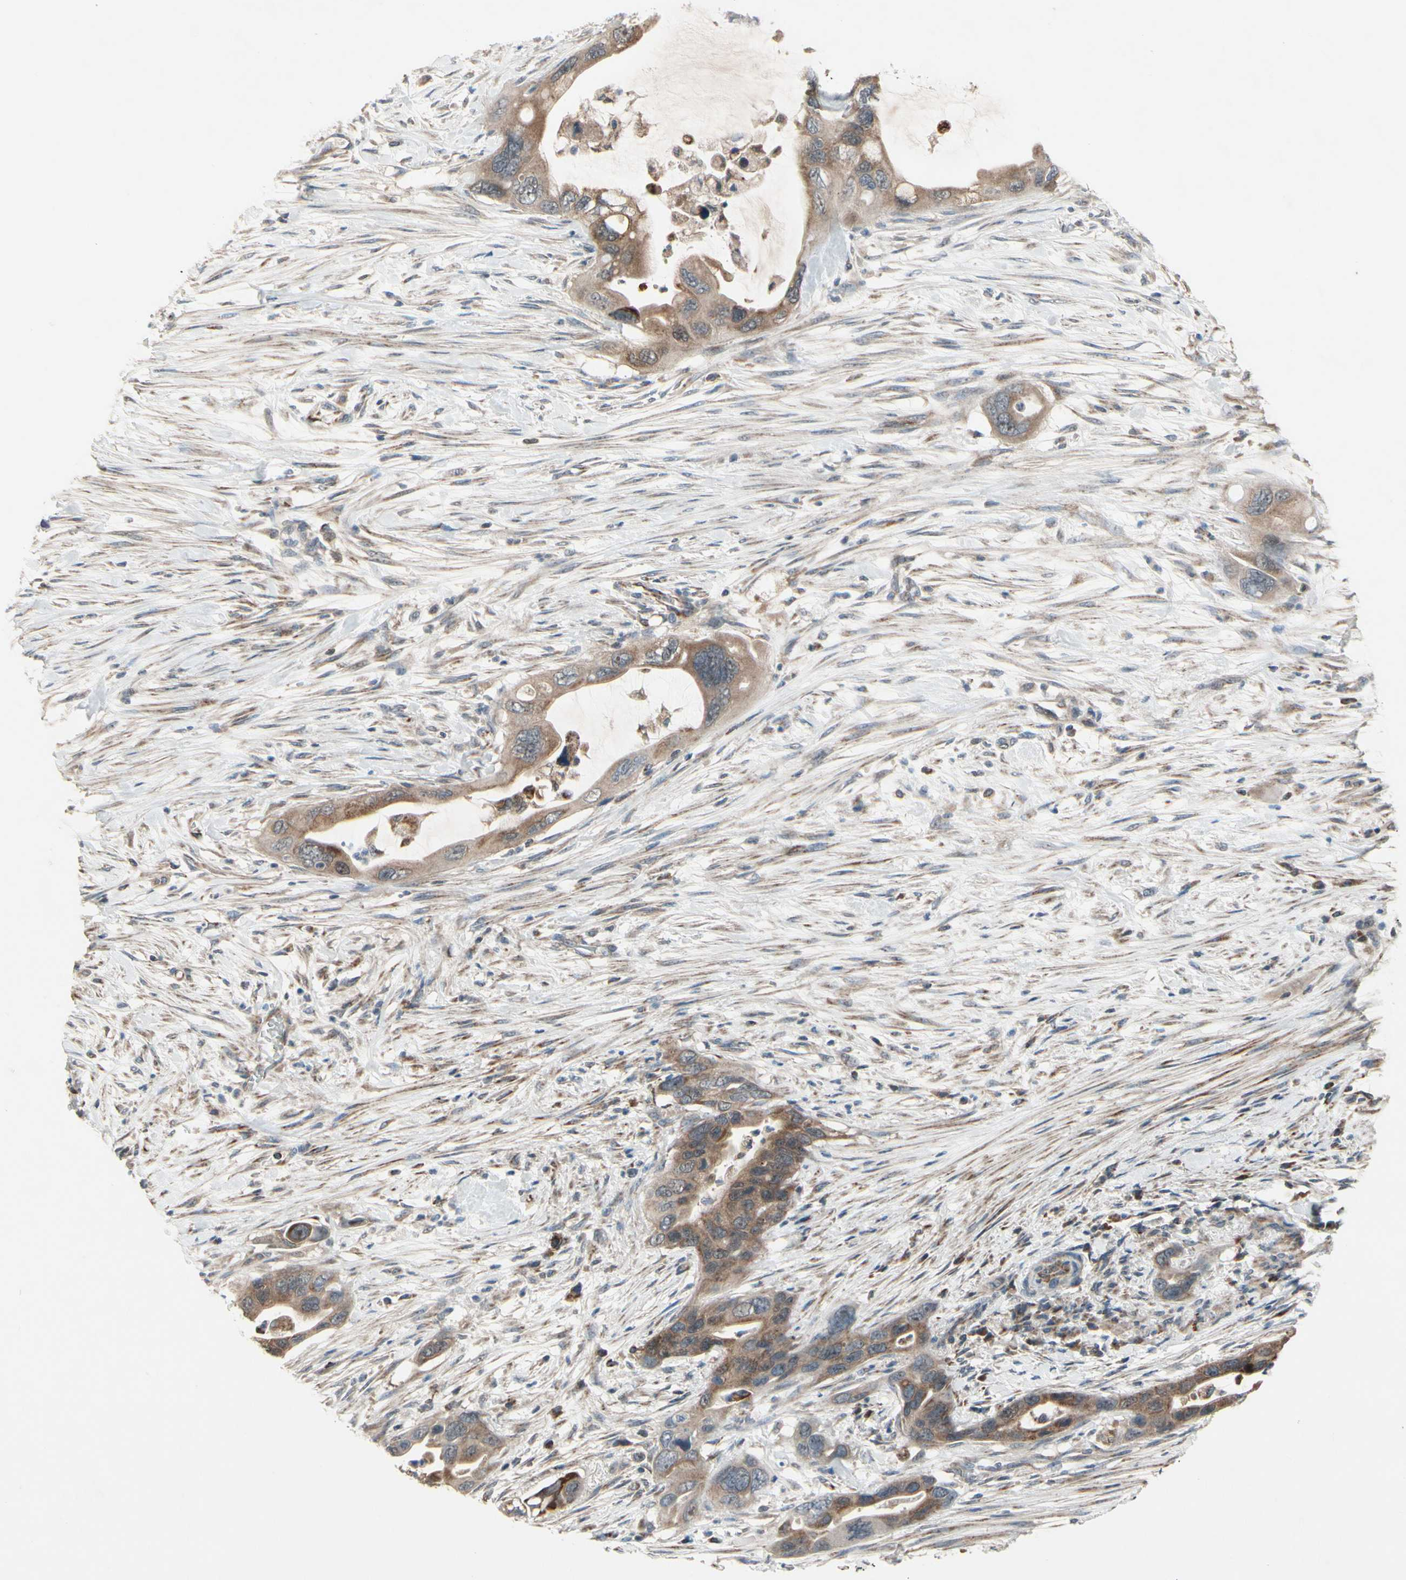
{"staining": {"intensity": "moderate", "quantity": ">75%", "location": "cytoplasmic/membranous"}, "tissue": "pancreatic cancer", "cell_type": "Tumor cells", "image_type": "cancer", "snomed": [{"axis": "morphology", "description": "Adenocarcinoma, NOS"}, {"axis": "topography", "description": "Pancreas"}], "caption": "High-power microscopy captured an immunohistochemistry (IHC) image of adenocarcinoma (pancreatic), revealing moderate cytoplasmic/membranous expression in approximately >75% of tumor cells. (Brightfield microscopy of DAB IHC at high magnification).", "gene": "CPT1A", "patient": {"sex": "female", "age": 71}}